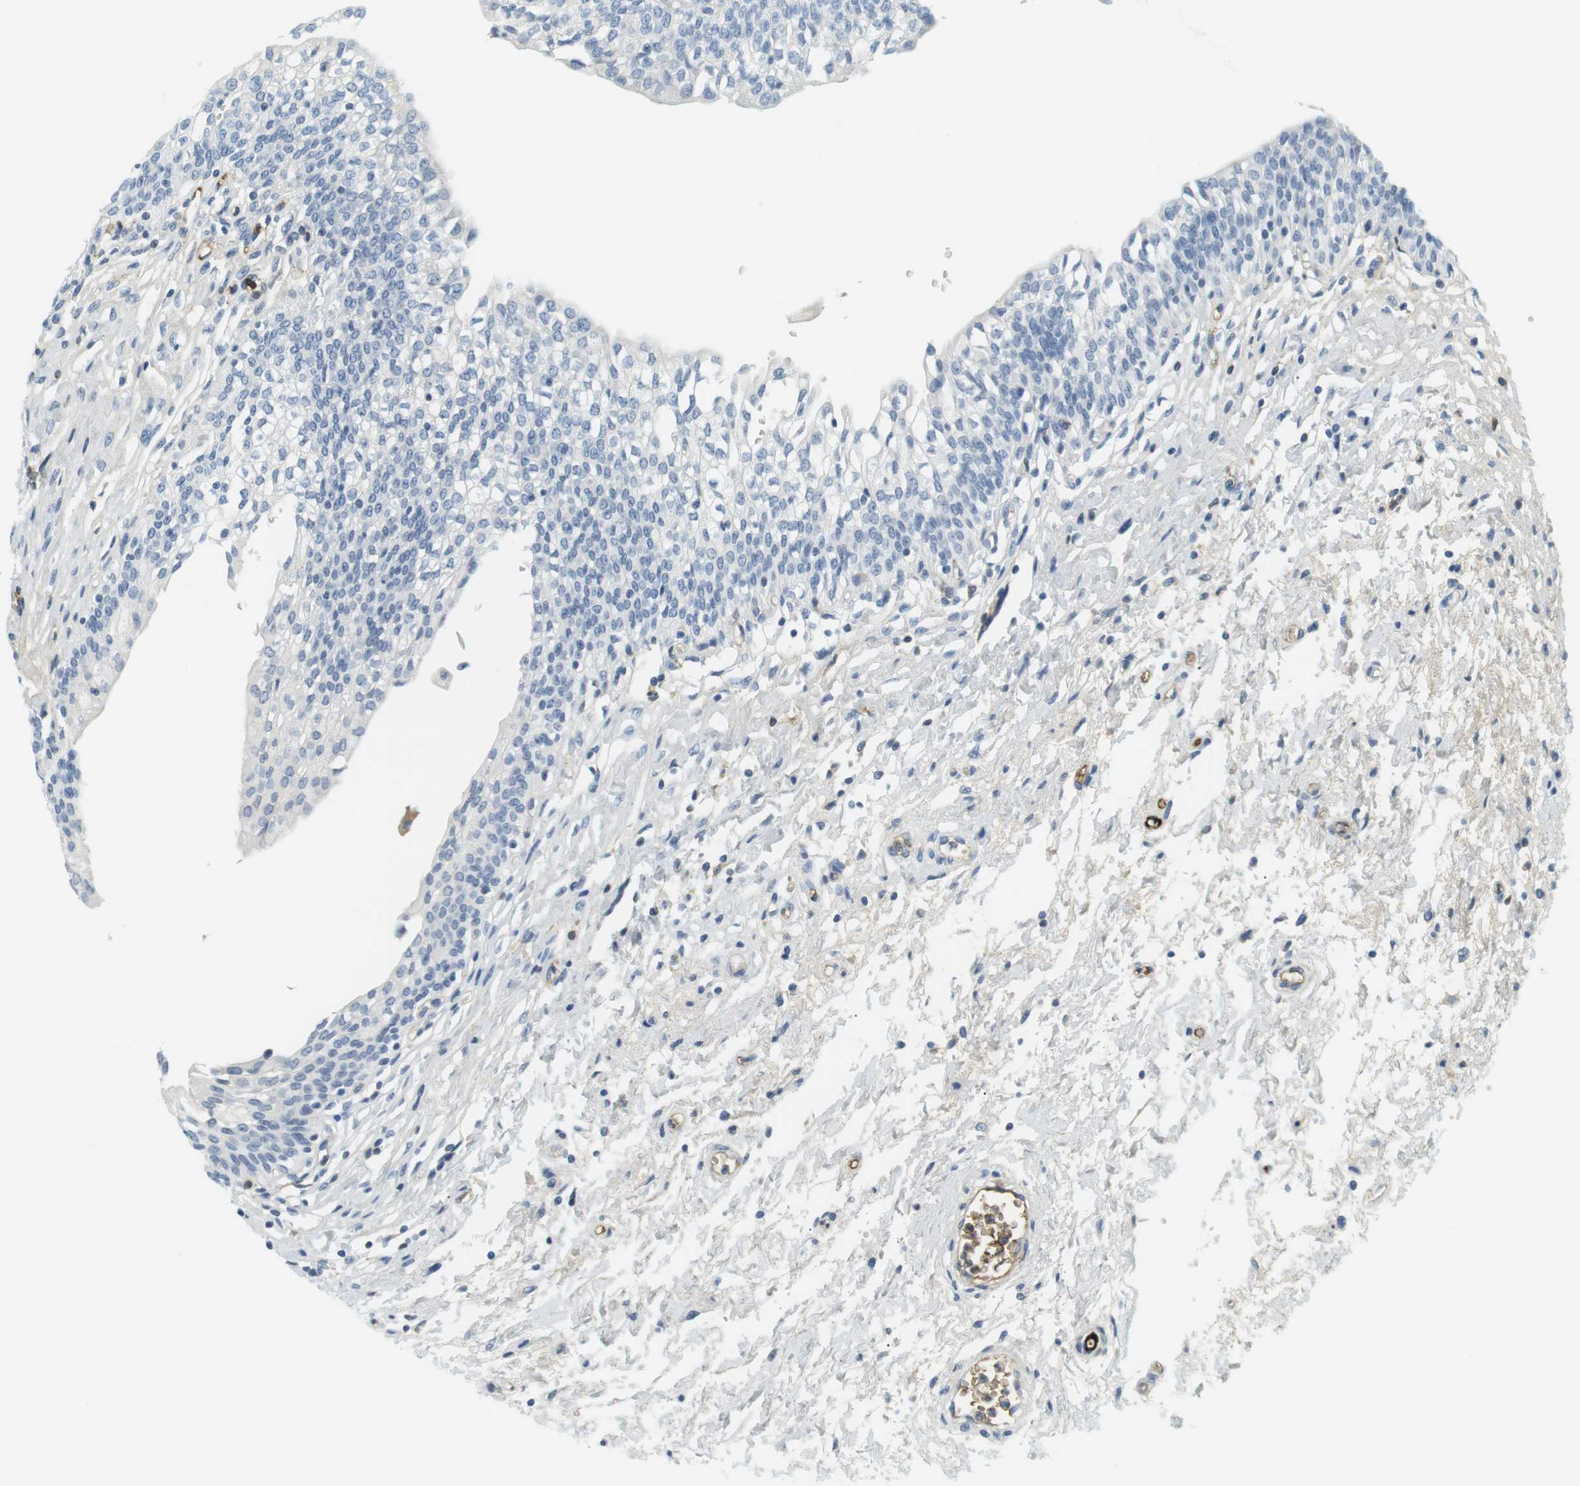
{"staining": {"intensity": "negative", "quantity": "none", "location": "none"}, "tissue": "urinary bladder", "cell_type": "Urothelial cells", "image_type": "normal", "snomed": [{"axis": "morphology", "description": "Normal tissue, NOS"}, {"axis": "topography", "description": "Urinary bladder"}], "caption": "Immunohistochemistry (IHC) micrograph of benign human urinary bladder stained for a protein (brown), which demonstrates no expression in urothelial cells.", "gene": "APOB", "patient": {"sex": "male", "age": 55}}